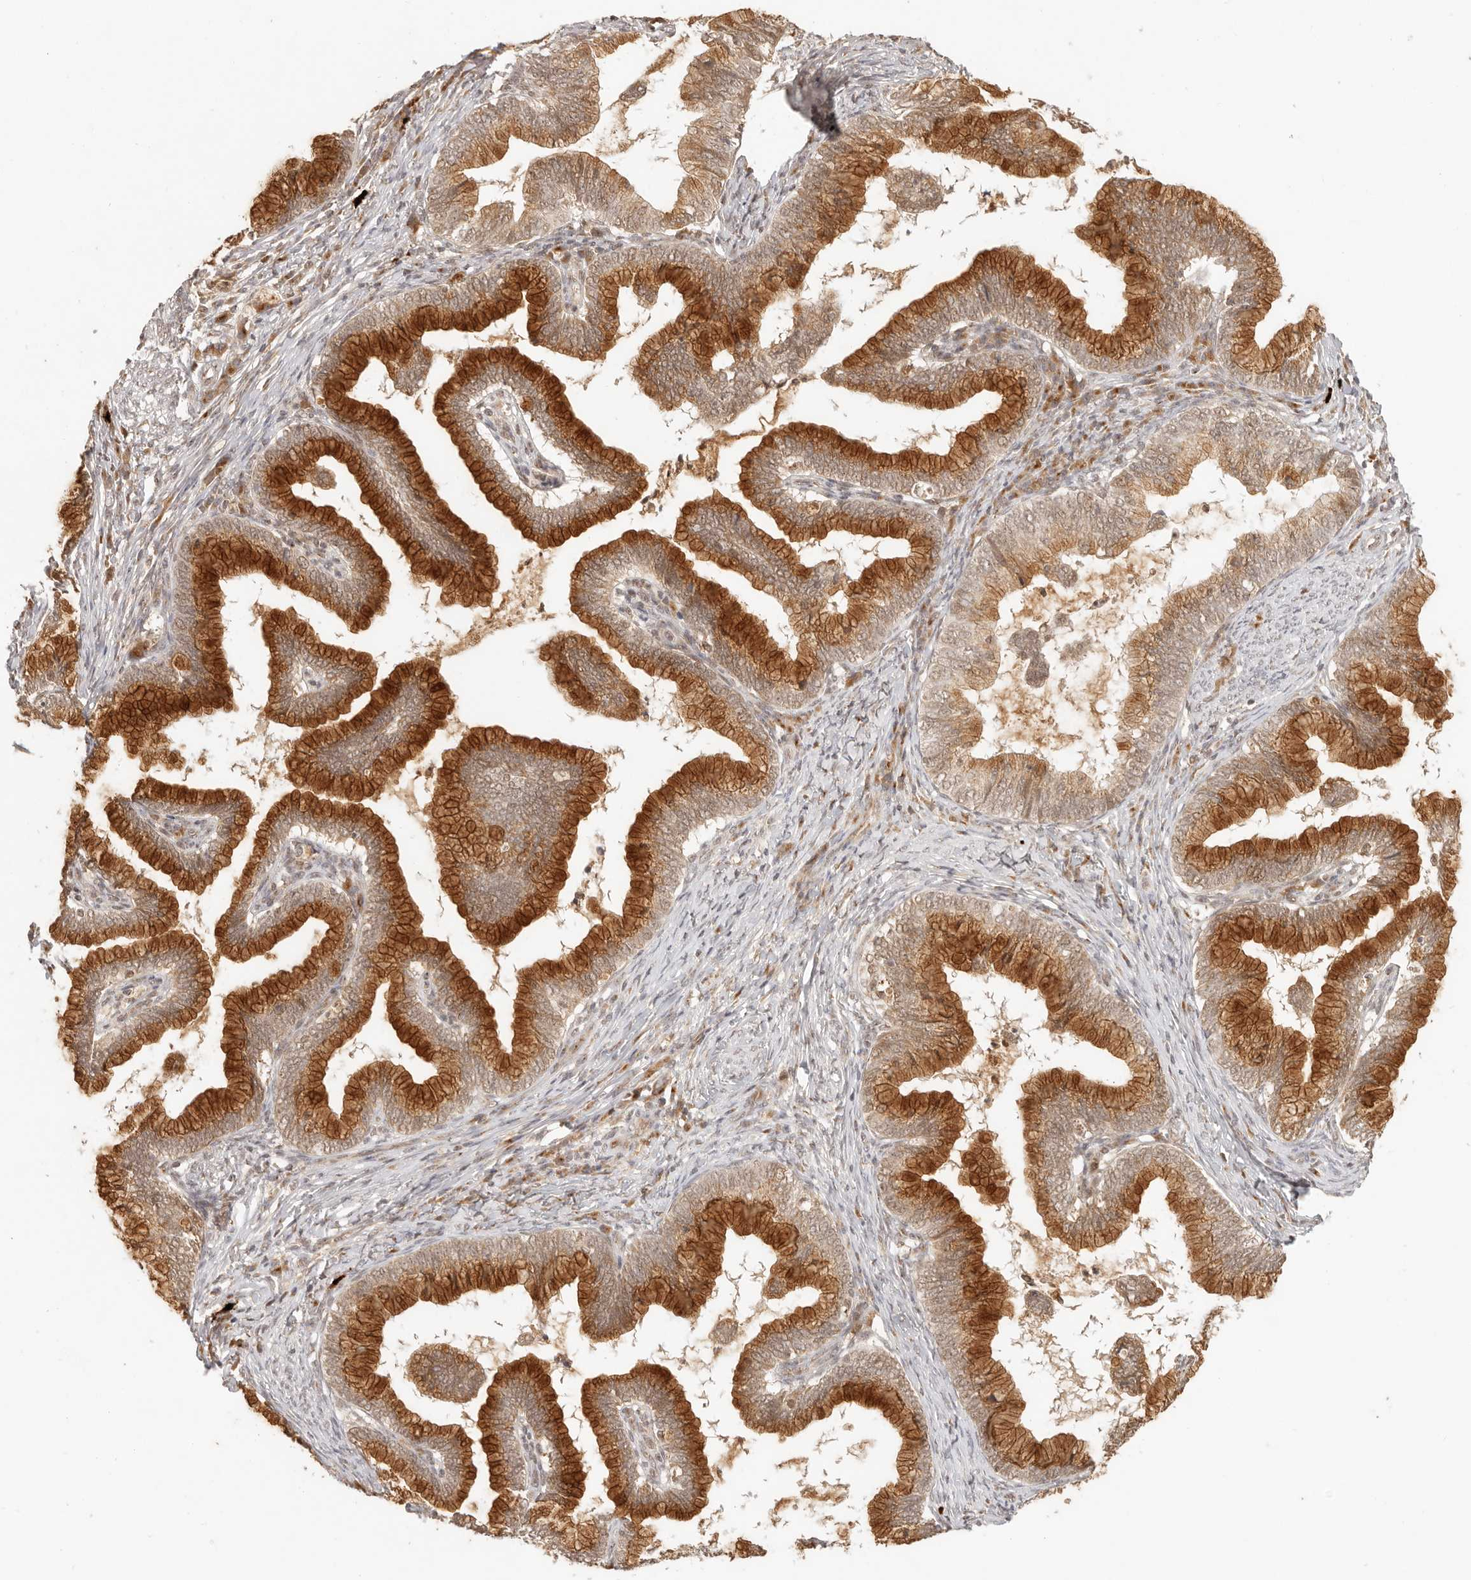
{"staining": {"intensity": "strong", "quantity": ">75%", "location": "cytoplasmic/membranous,nuclear"}, "tissue": "cervical cancer", "cell_type": "Tumor cells", "image_type": "cancer", "snomed": [{"axis": "morphology", "description": "Adenocarcinoma, NOS"}, {"axis": "topography", "description": "Cervix"}], "caption": "Protein expression analysis of cervical adenocarcinoma reveals strong cytoplasmic/membranous and nuclear expression in about >75% of tumor cells.", "gene": "INTS11", "patient": {"sex": "female", "age": 36}}